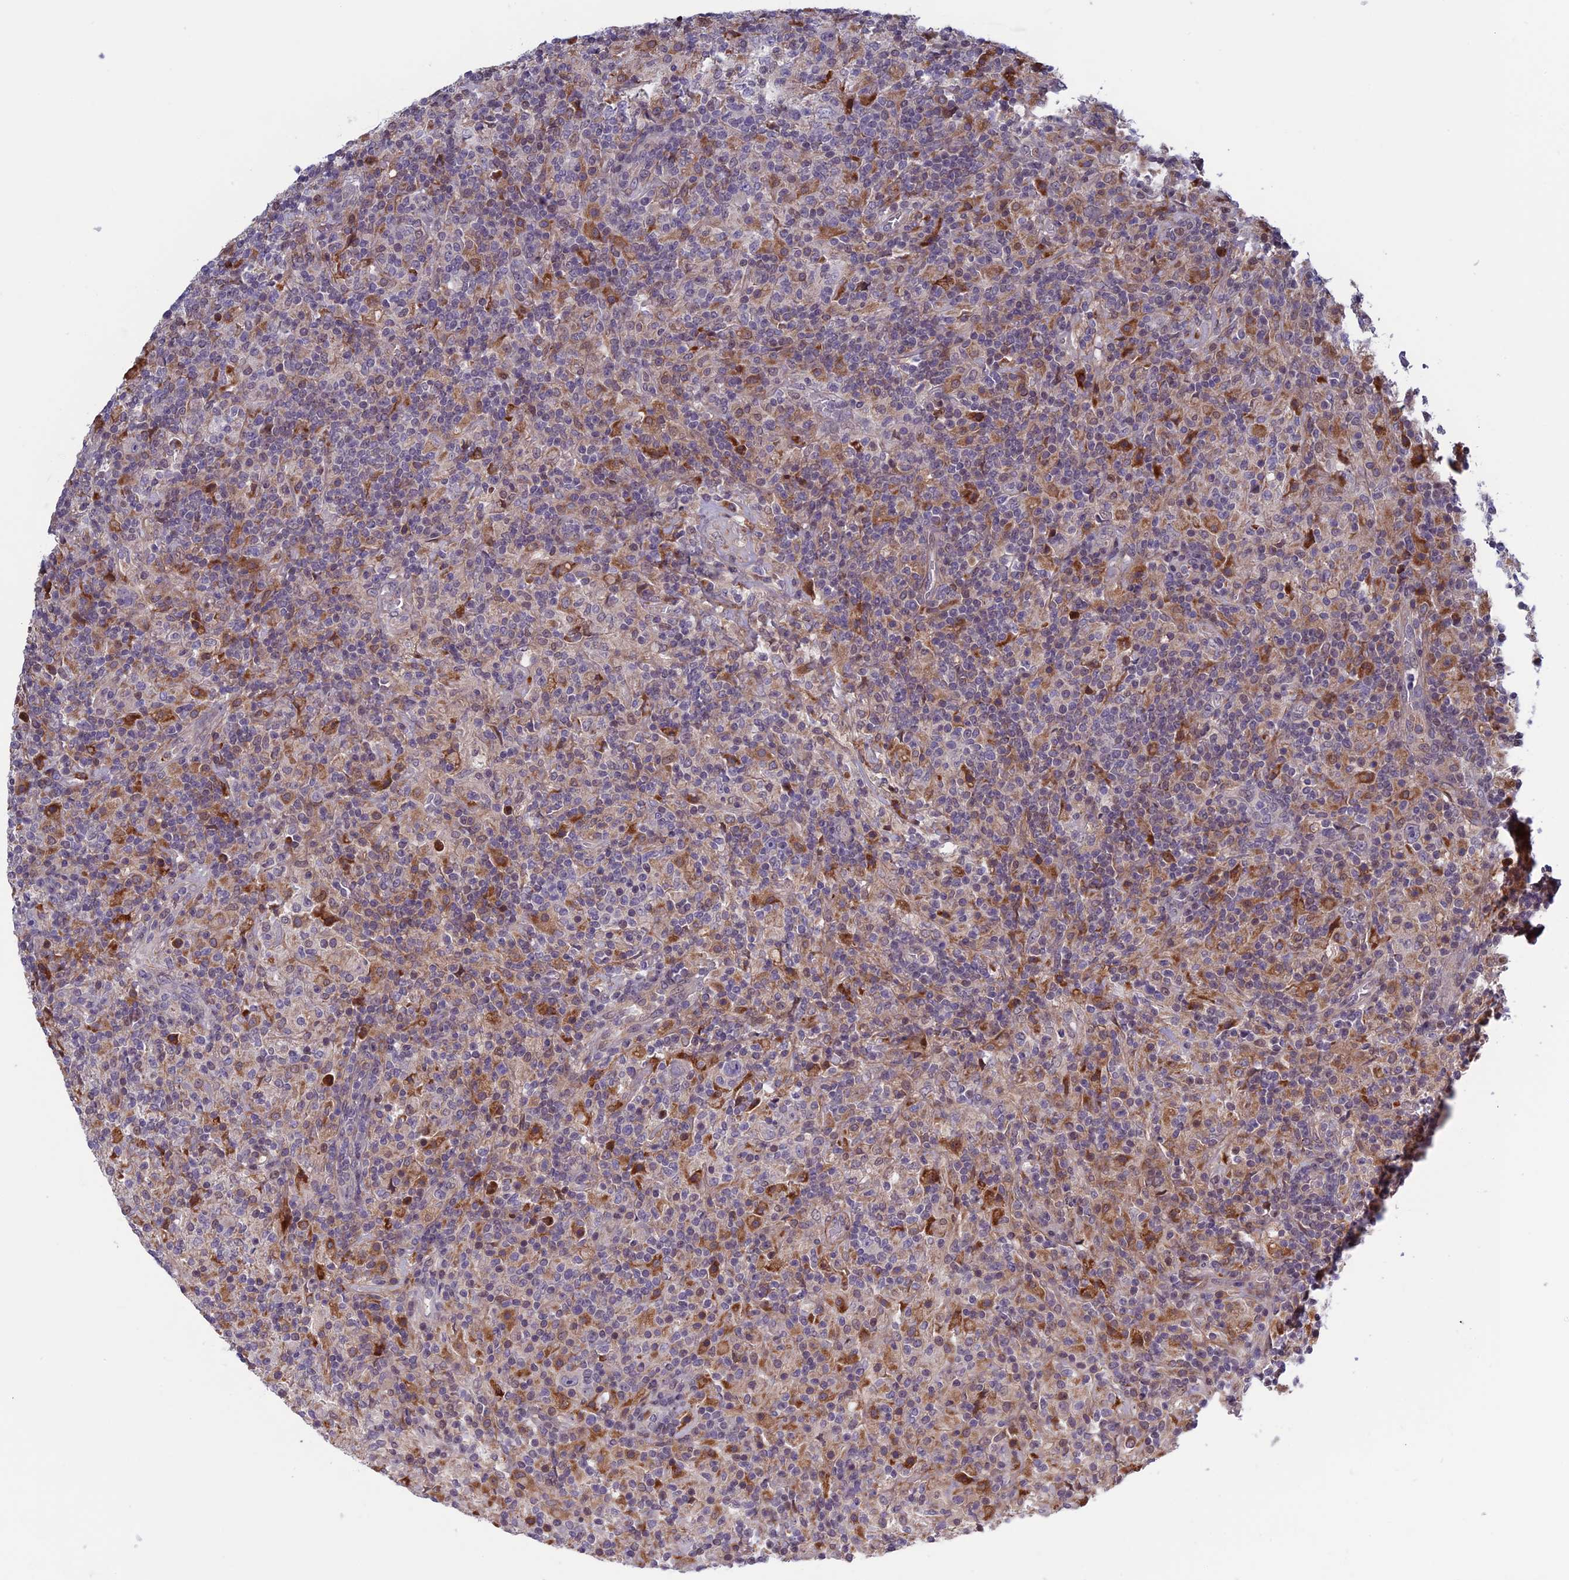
{"staining": {"intensity": "negative", "quantity": "none", "location": "none"}, "tissue": "lymphoma", "cell_type": "Tumor cells", "image_type": "cancer", "snomed": [{"axis": "morphology", "description": "Hodgkin's disease, NOS"}, {"axis": "topography", "description": "Lymph node"}], "caption": "This is an IHC image of human Hodgkin's disease. There is no positivity in tumor cells.", "gene": "FADS1", "patient": {"sex": "male", "age": 70}}